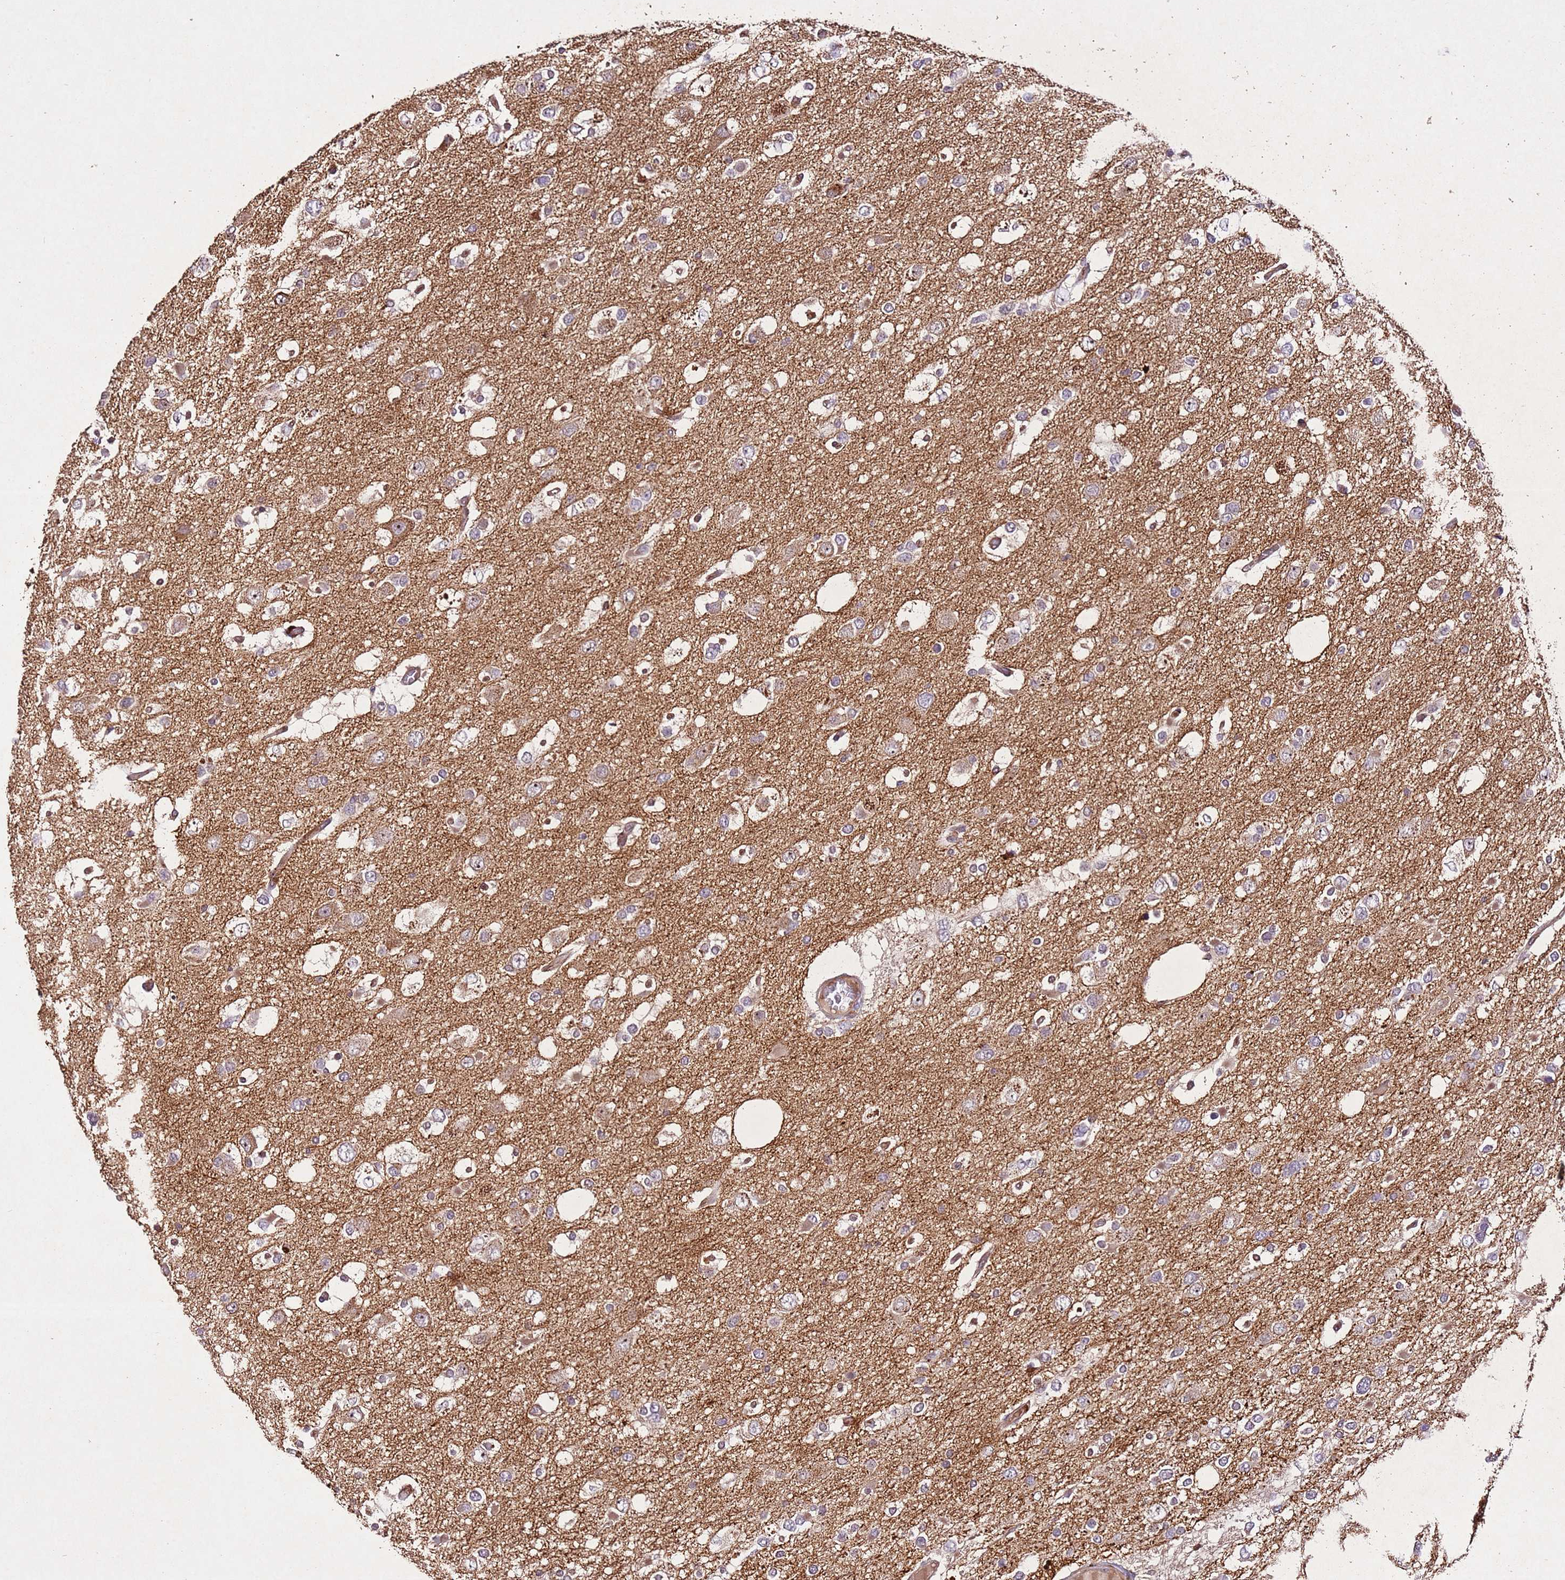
{"staining": {"intensity": "weak", "quantity": "25%-75%", "location": "cytoplasmic/membranous"}, "tissue": "glioma", "cell_type": "Tumor cells", "image_type": "cancer", "snomed": [{"axis": "morphology", "description": "Glioma, malignant, High grade"}, {"axis": "topography", "description": "Brain"}], "caption": "Protein expression analysis of glioma shows weak cytoplasmic/membranous positivity in about 25%-75% of tumor cells.", "gene": "PTMA", "patient": {"sex": "male", "age": 53}}